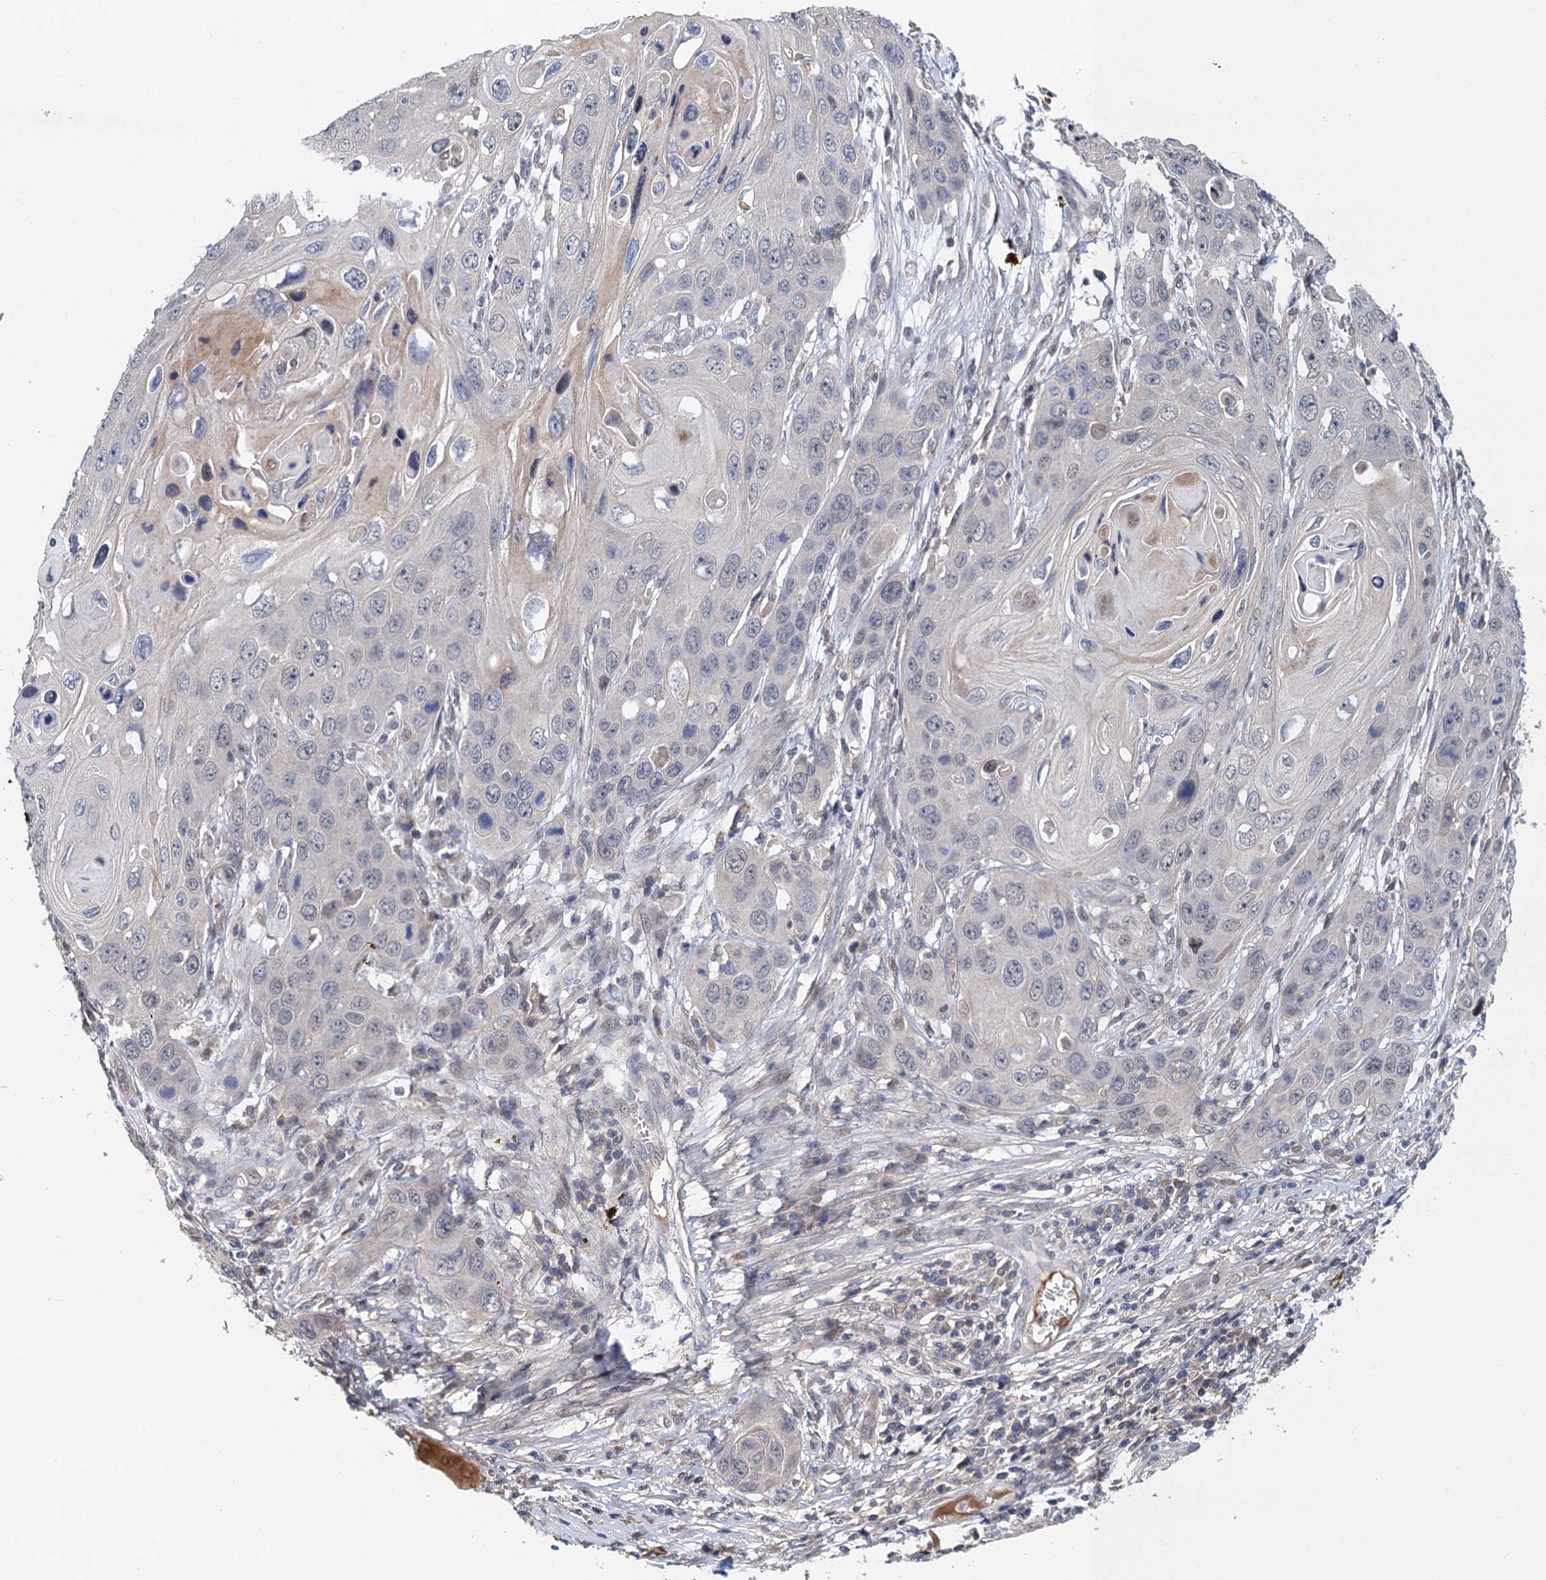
{"staining": {"intensity": "negative", "quantity": "none", "location": "none"}, "tissue": "skin cancer", "cell_type": "Tumor cells", "image_type": "cancer", "snomed": [{"axis": "morphology", "description": "Squamous cell carcinoma, NOS"}, {"axis": "topography", "description": "Skin"}], "caption": "Tumor cells are negative for brown protein staining in skin squamous cell carcinoma.", "gene": "MDM1", "patient": {"sex": "male", "age": 55}}